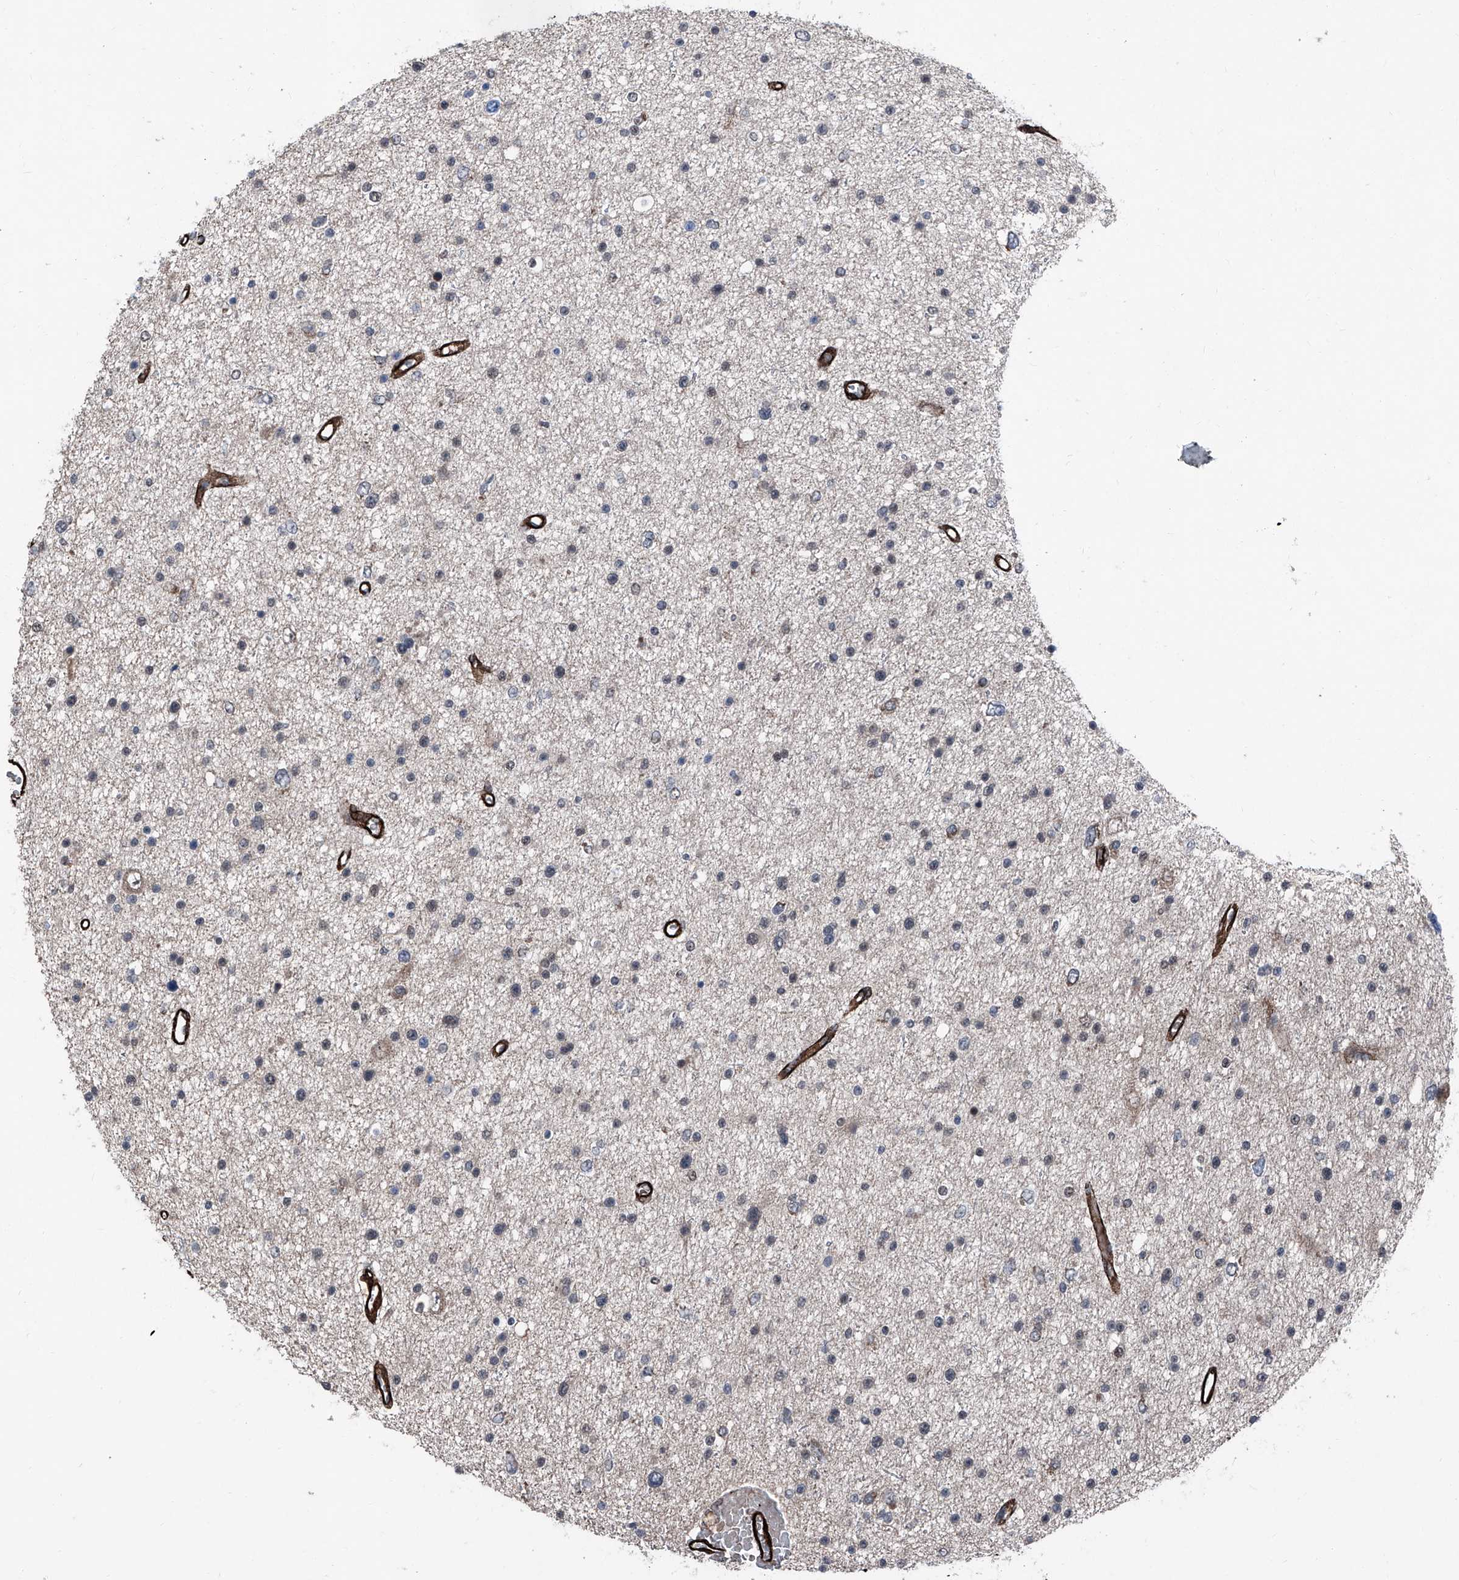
{"staining": {"intensity": "negative", "quantity": "none", "location": "none"}, "tissue": "glioma", "cell_type": "Tumor cells", "image_type": "cancer", "snomed": [{"axis": "morphology", "description": "Glioma, malignant, Low grade"}, {"axis": "topography", "description": "Brain"}], "caption": "An immunohistochemistry (IHC) micrograph of malignant low-grade glioma is shown. There is no staining in tumor cells of malignant low-grade glioma.", "gene": "COA7", "patient": {"sex": "female", "age": 37}}